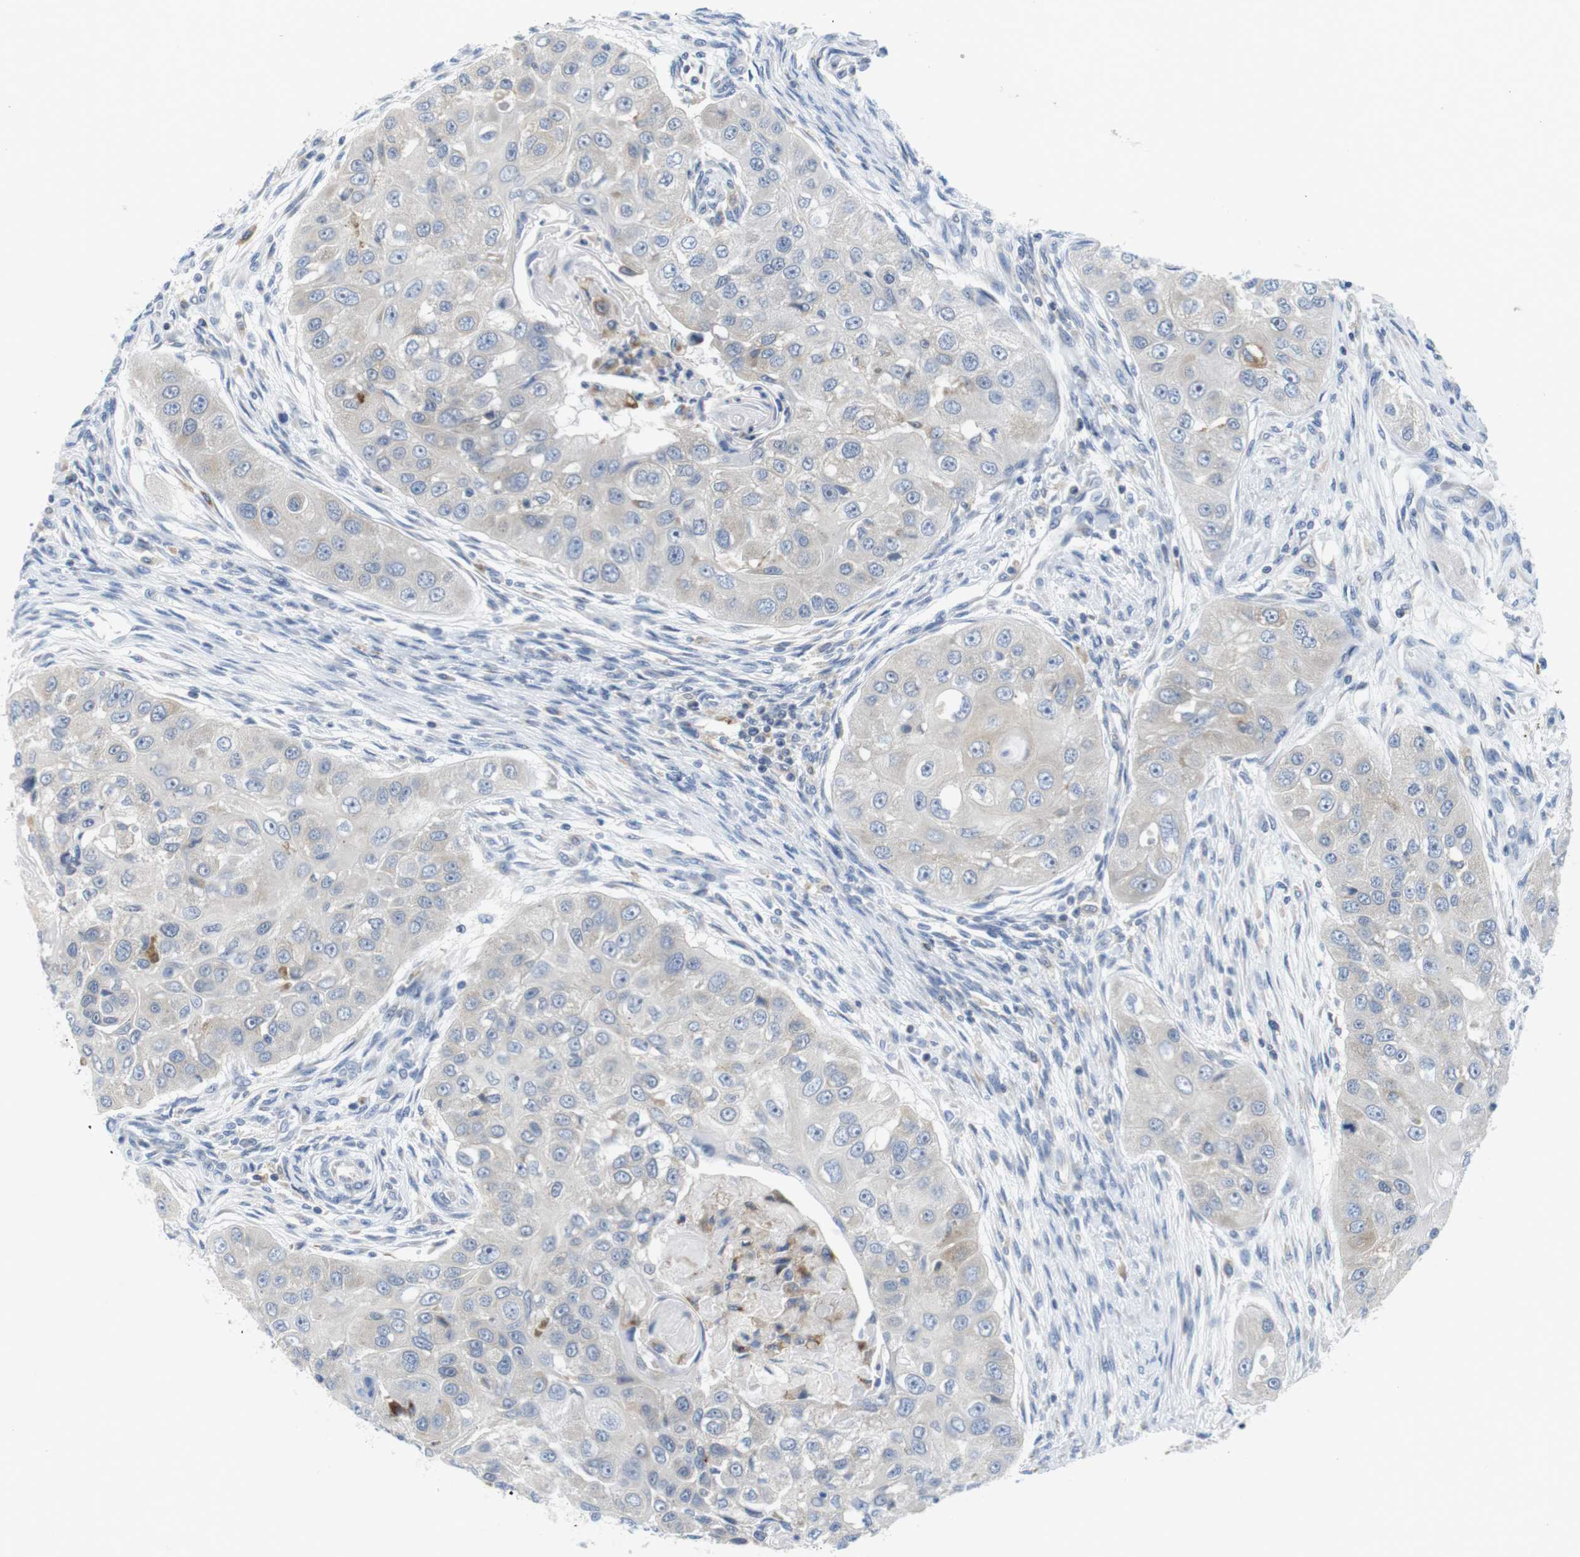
{"staining": {"intensity": "negative", "quantity": "none", "location": "none"}, "tissue": "head and neck cancer", "cell_type": "Tumor cells", "image_type": "cancer", "snomed": [{"axis": "morphology", "description": "Normal tissue, NOS"}, {"axis": "morphology", "description": "Squamous cell carcinoma, NOS"}, {"axis": "topography", "description": "Skeletal muscle"}, {"axis": "topography", "description": "Head-Neck"}], "caption": "Head and neck cancer (squamous cell carcinoma) was stained to show a protein in brown. There is no significant positivity in tumor cells.", "gene": "CNGA2", "patient": {"sex": "male", "age": 51}}